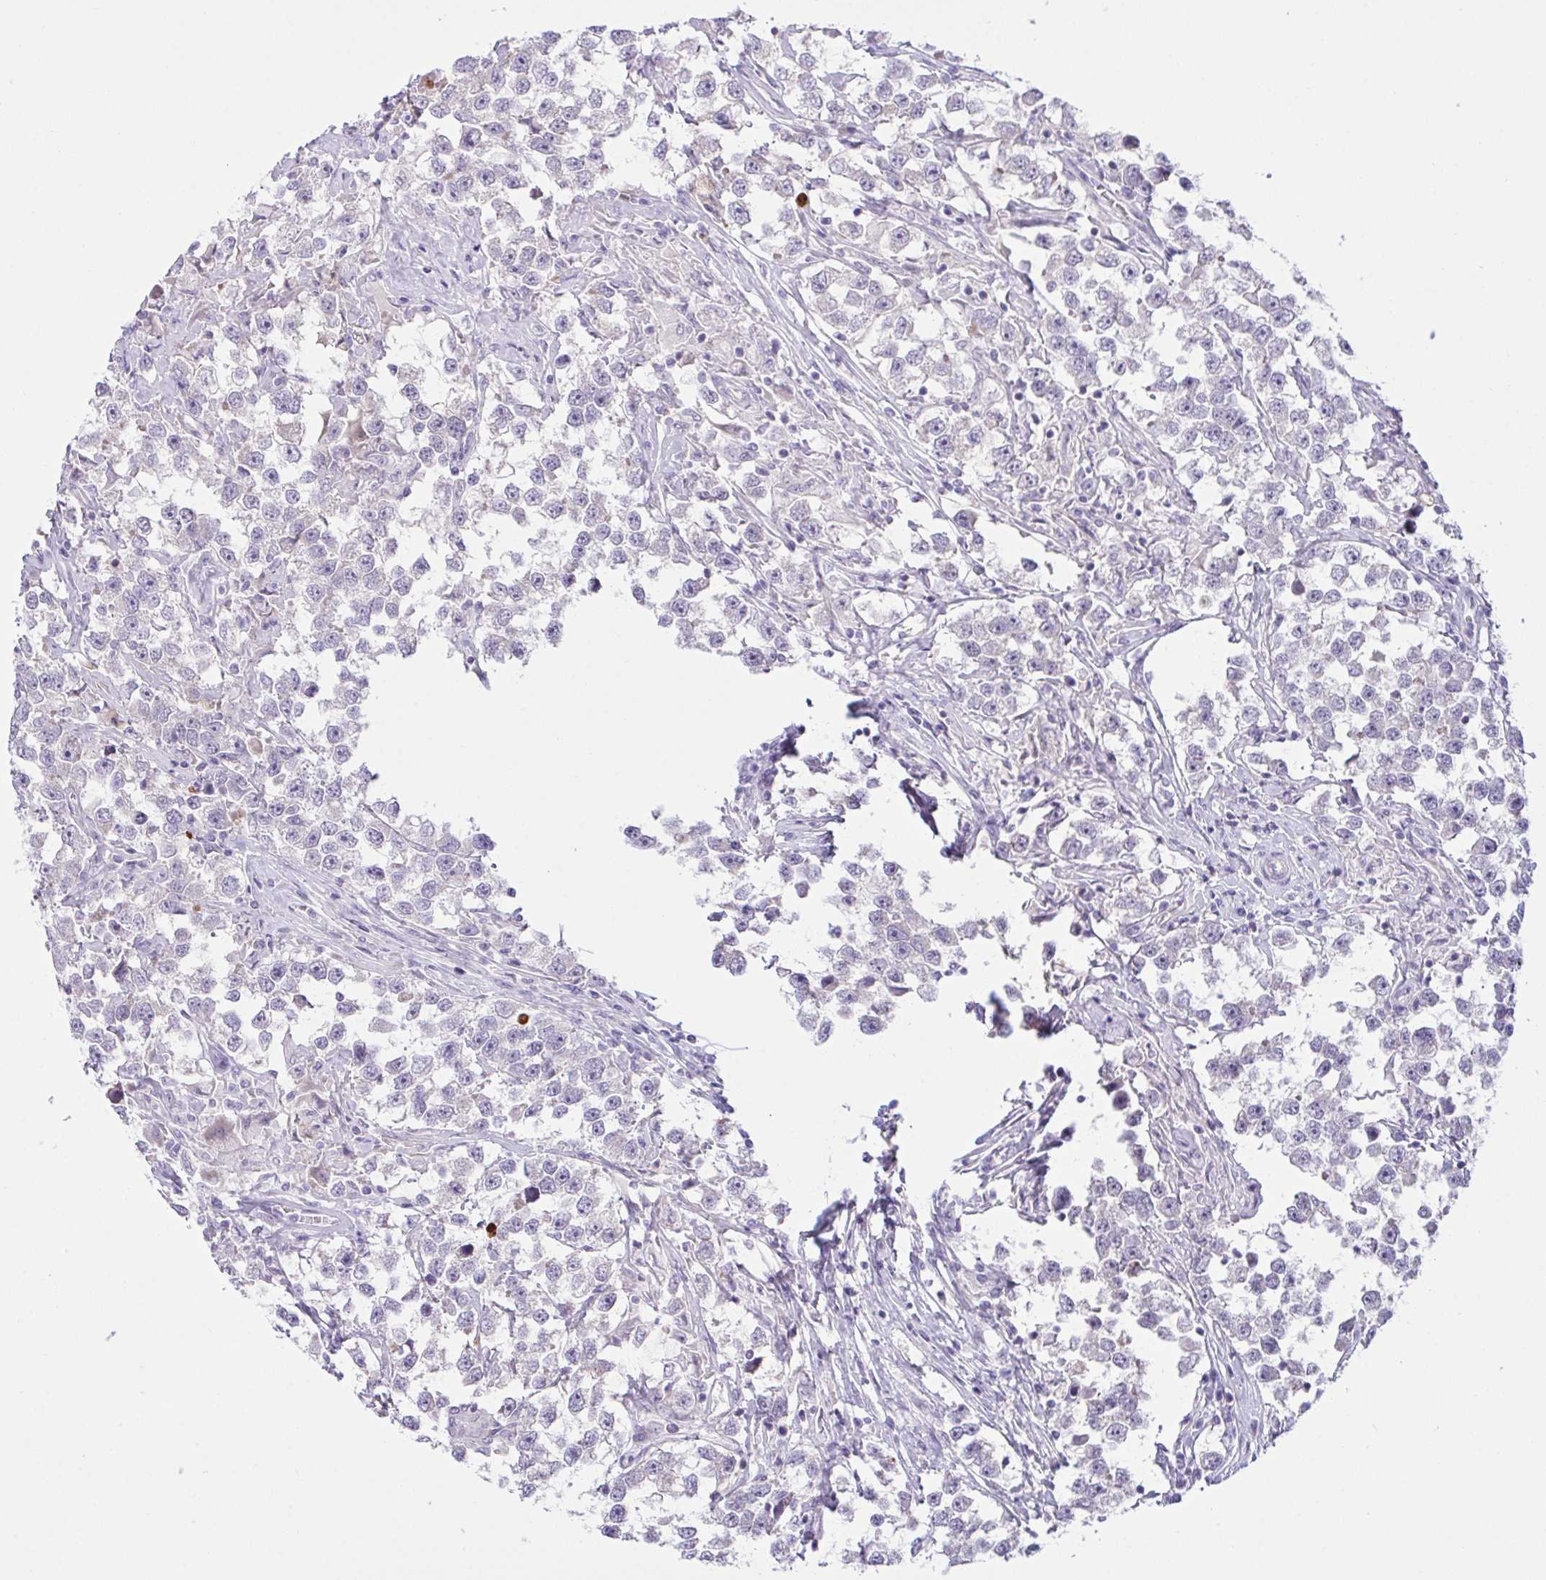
{"staining": {"intensity": "negative", "quantity": "none", "location": "none"}, "tissue": "testis cancer", "cell_type": "Tumor cells", "image_type": "cancer", "snomed": [{"axis": "morphology", "description": "Seminoma, NOS"}, {"axis": "topography", "description": "Testis"}], "caption": "Tumor cells show no significant protein staining in seminoma (testis).", "gene": "SYNPO2L", "patient": {"sex": "male", "age": 46}}